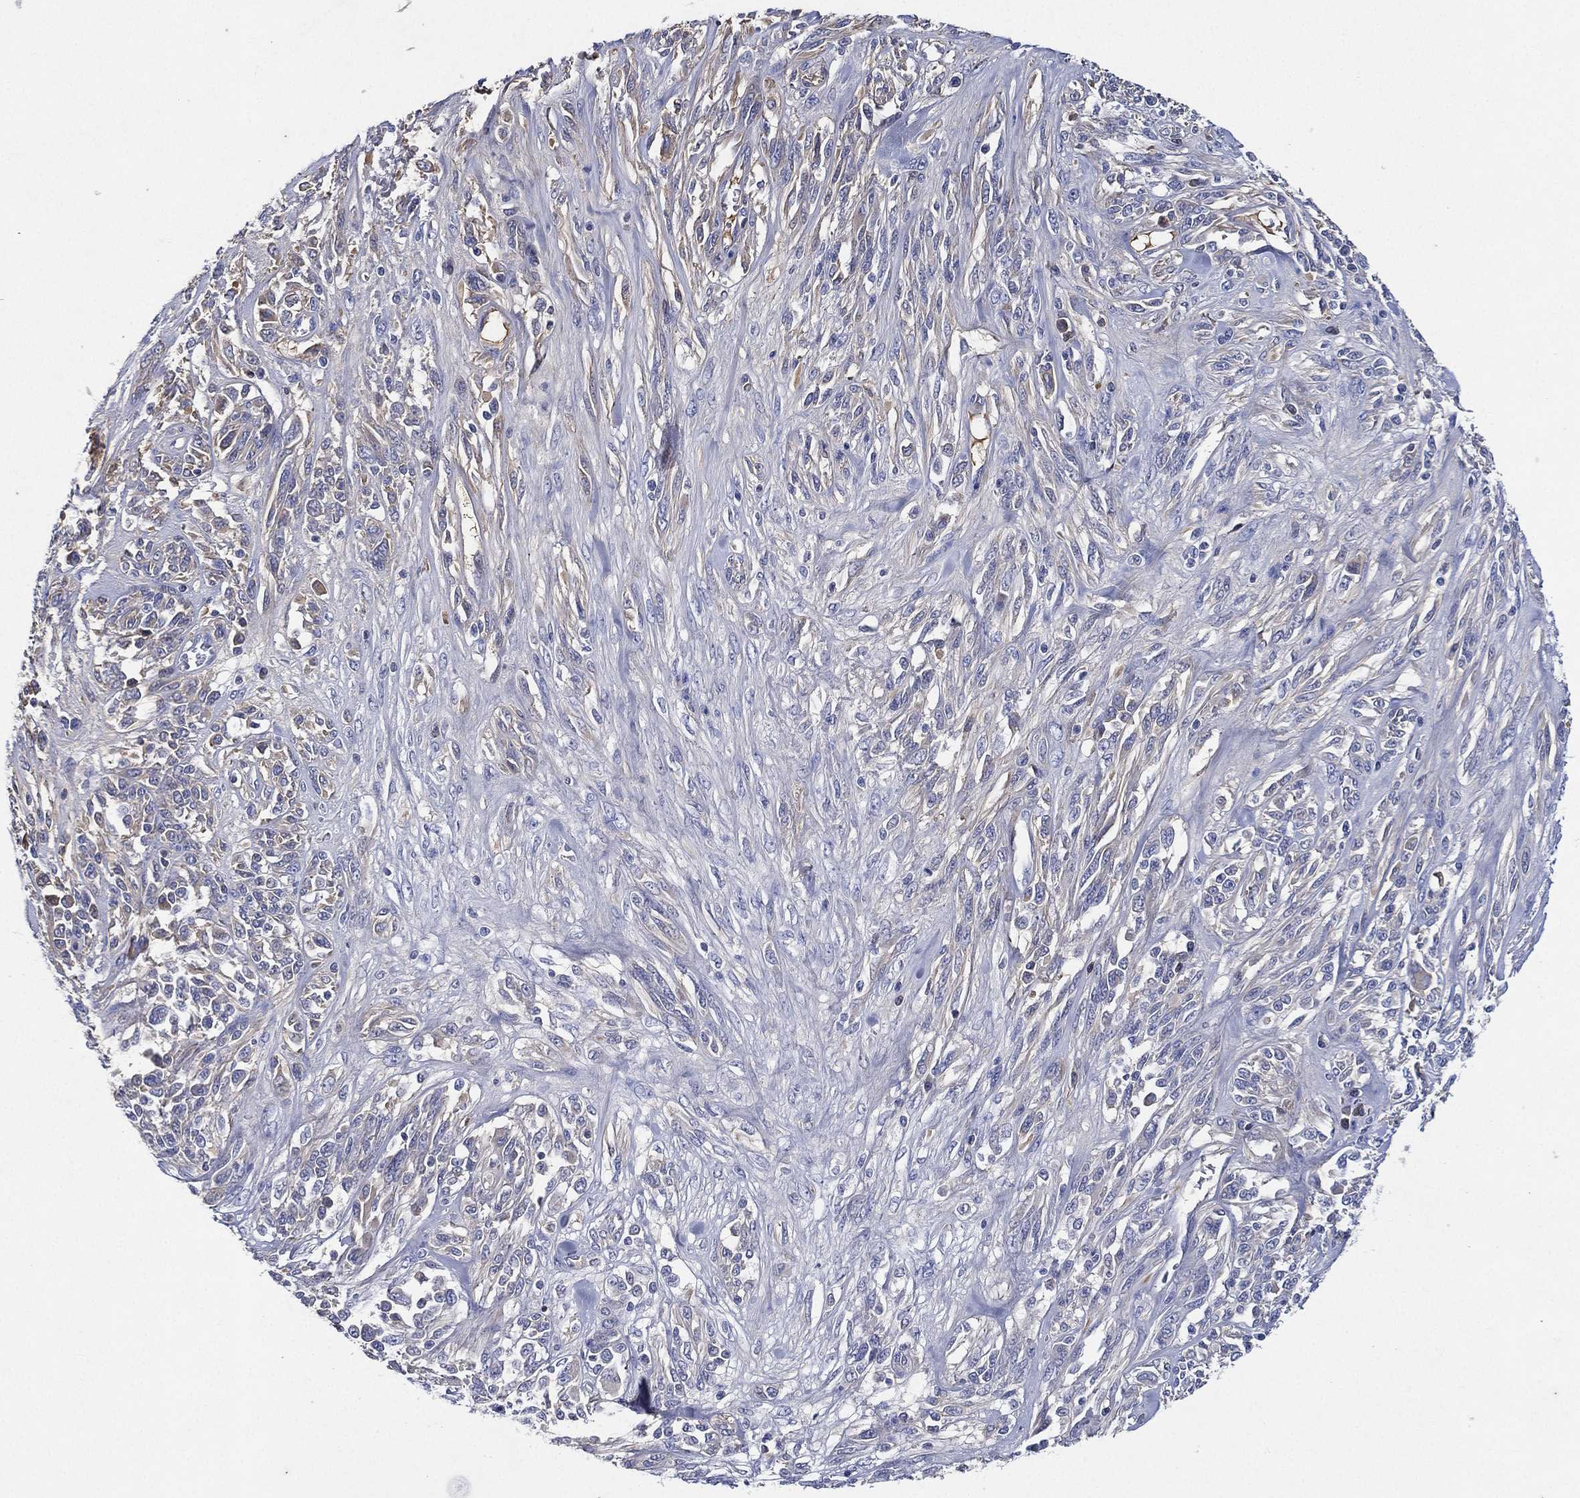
{"staining": {"intensity": "negative", "quantity": "none", "location": "none"}, "tissue": "melanoma", "cell_type": "Tumor cells", "image_type": "cancer", "snomed": [{"axis": "morphology", "description": "Malignant melanoma, NOS"}, {"axis": "topography", "description": "Skin"}], "caption": "A high-resolution histopathology image shows immunohistochemistry (IHC) staining of melanoma, which displays no significant positivity in tumor cells.", "gene": "TMPRSS11D", "patient": {"sex": "female", "age": 91}}